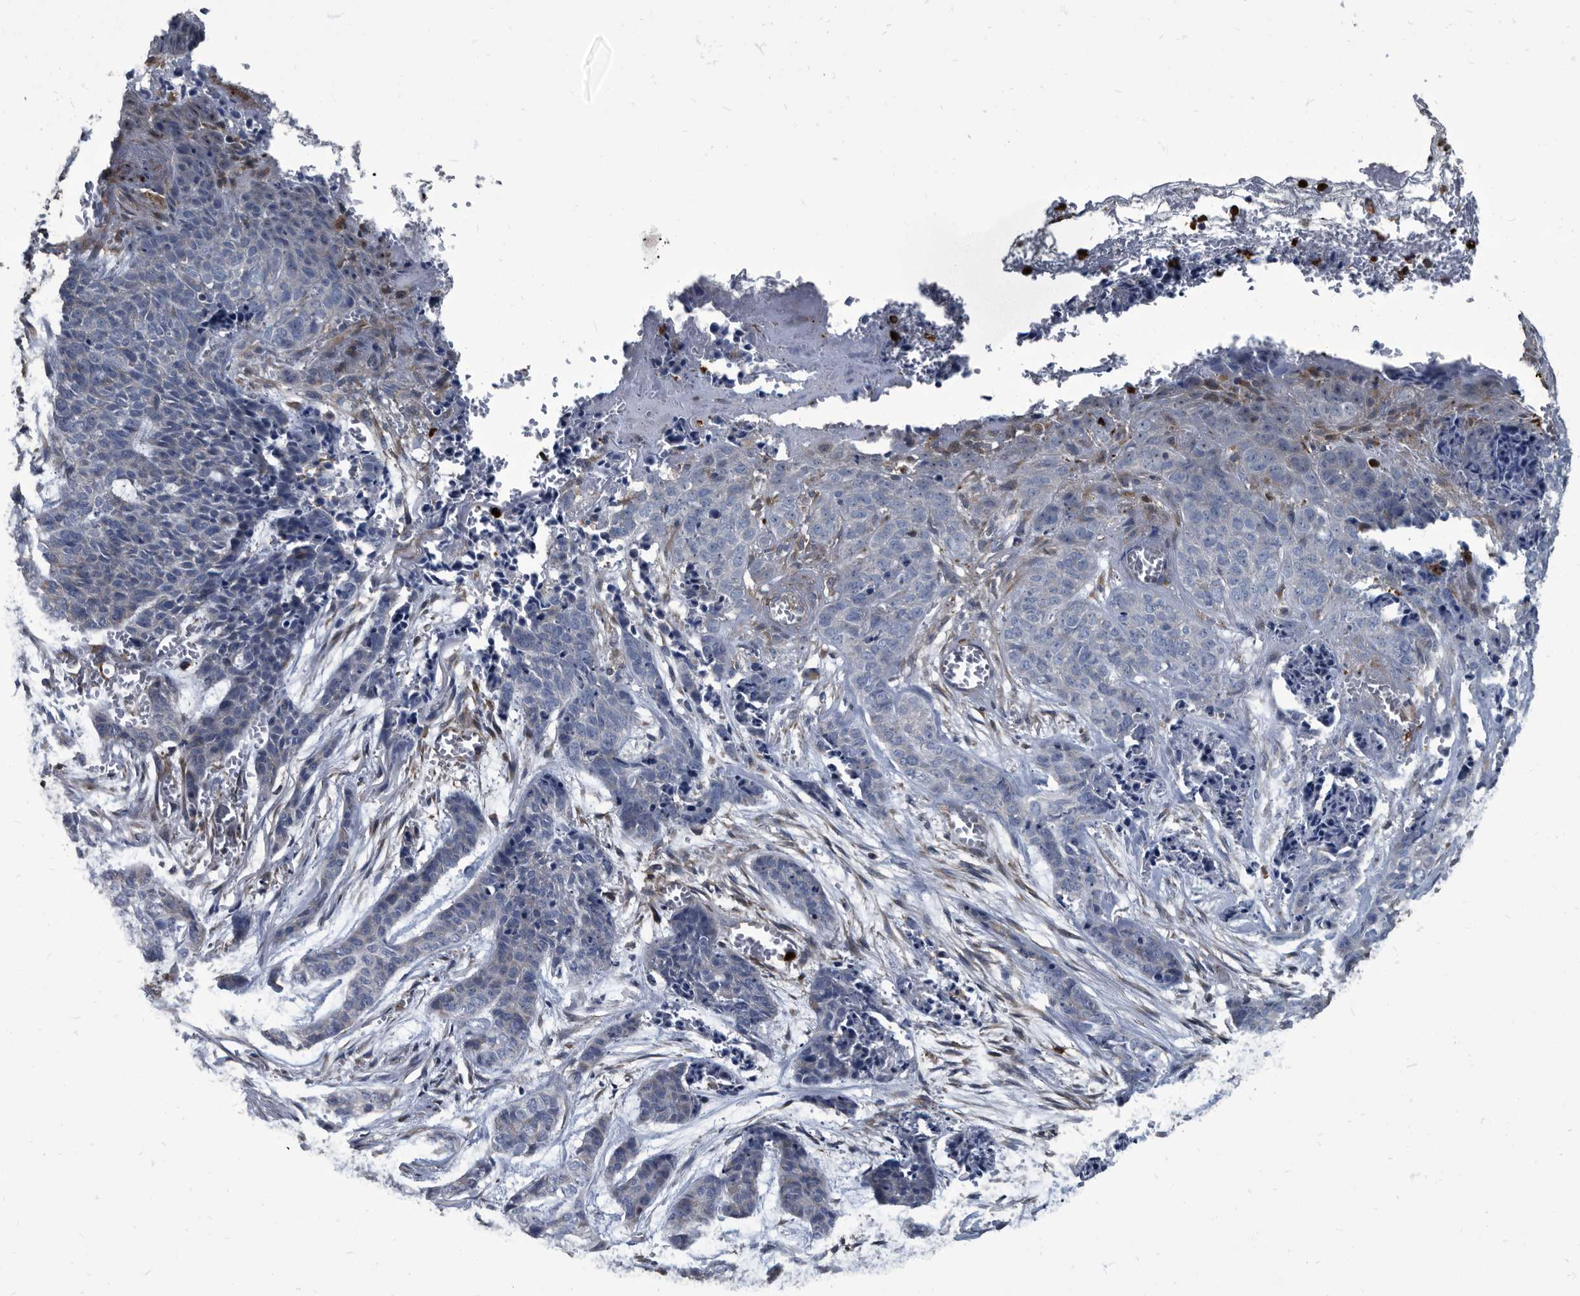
{"staining": {"intensity": "negative", "quantity": "none", "location": "none"}, "tissue": "skin cancer", "cell_type": "Tumor cells", "image_type": "cancer", "snomed": [{"axis": "morphology", "description": "Basal cell carcinoma"}, {"axis": "topography", "description": "Skin"}], "caption": "Immunohistochemistry (IHC) photomicrograph of neoplastic tissue: skin cancer stained with DAB reveals no significant protein staining in tumor cells.", "gene": "CDV3", "patient": {"sex": "female", "age": 64}}